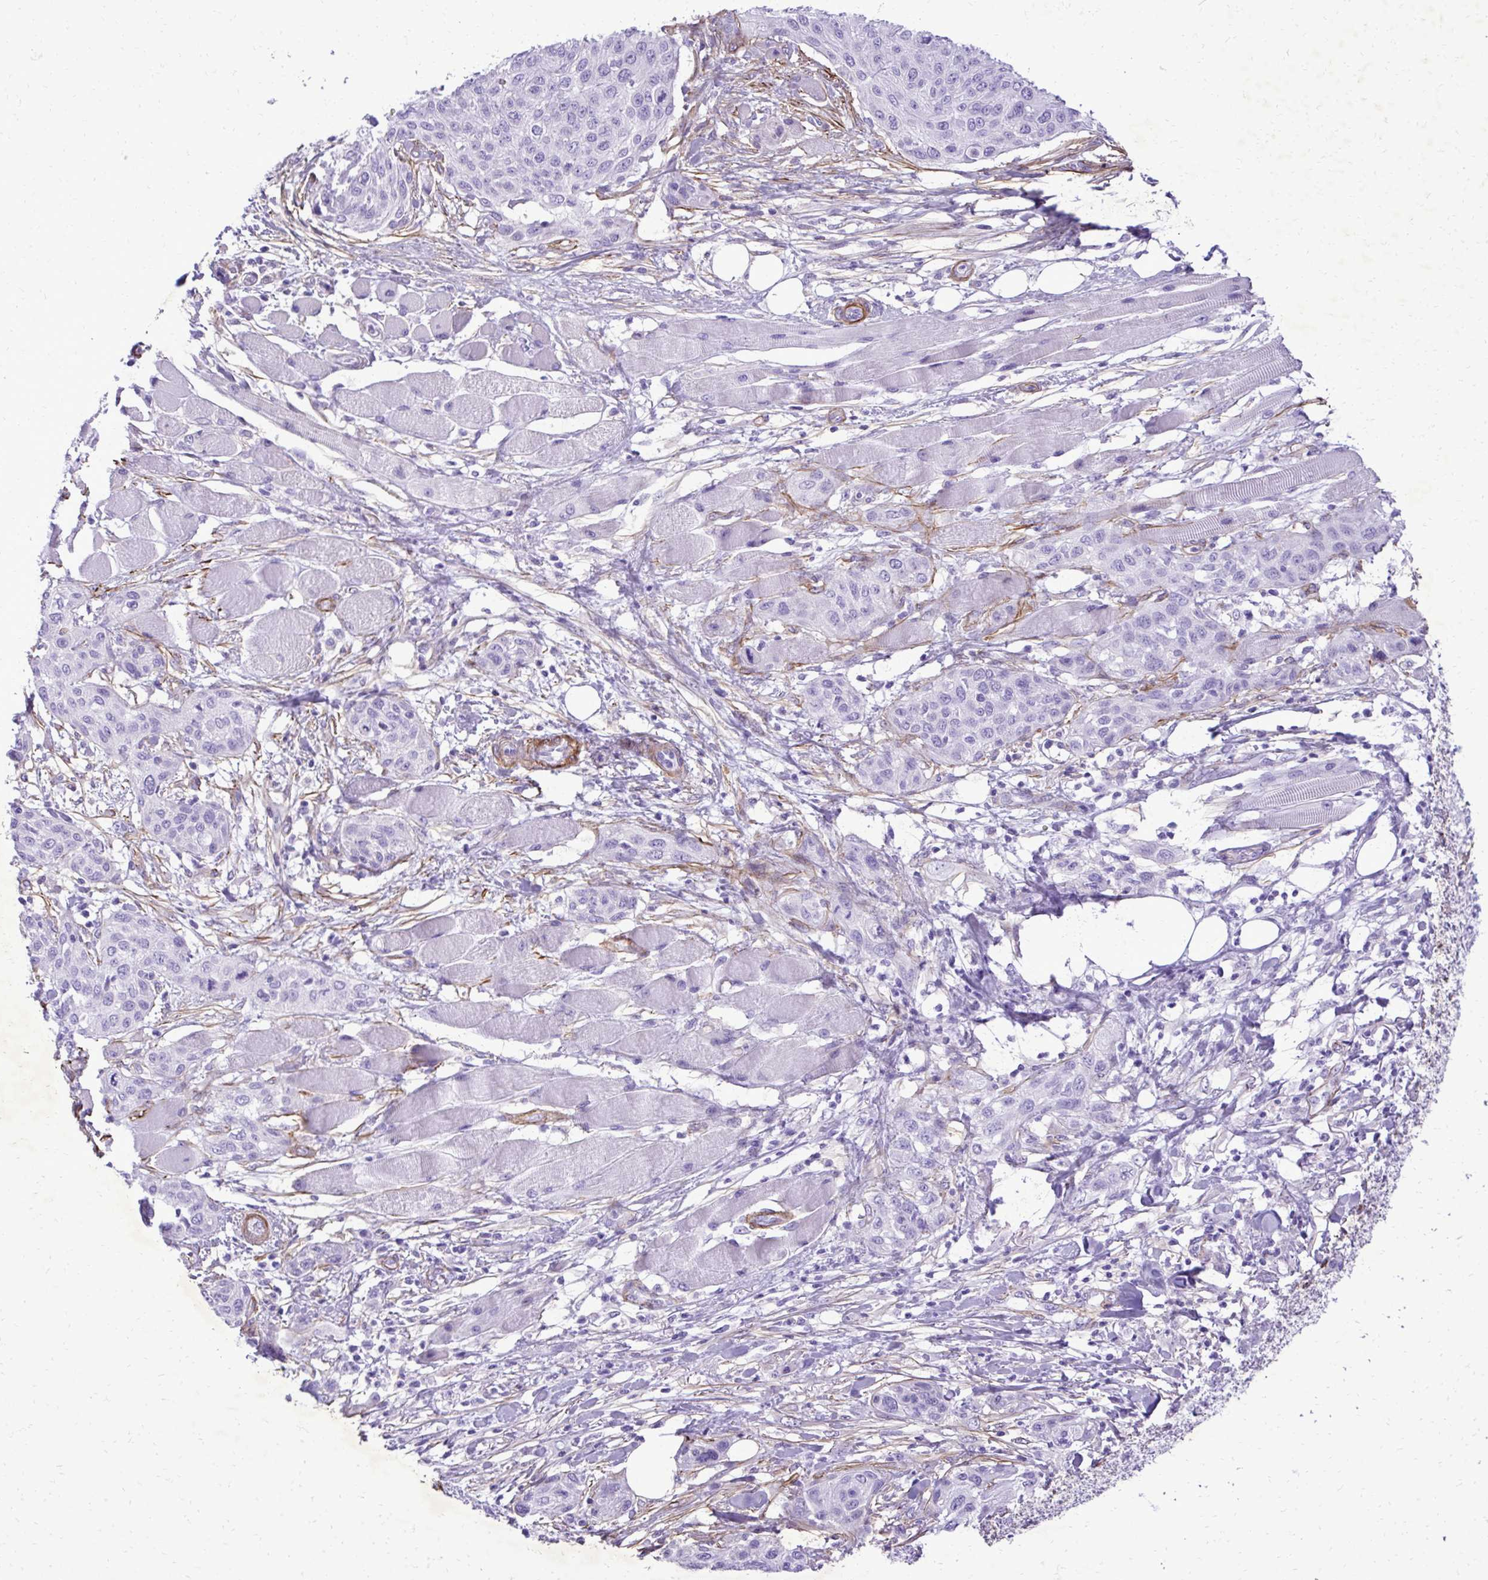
{"staining": {"intensity": "negative", "quantity": "none", "location": "none"}, "tissue": "skin cancer", "cell_type": "Tumor cells", "image_type": "cancer", "snomed": [{"axis": "morphology", "description": "Squamous cell carcinoma, NOS"}, {"axis": "topography", "description": "Skin"}], "caption": "This is an immunohistochemistry micrograph of skin cancer. There is no expression in tumor cells.", "gene": "PITPNM3", "patient": {"sex": "female", "age": 87}}